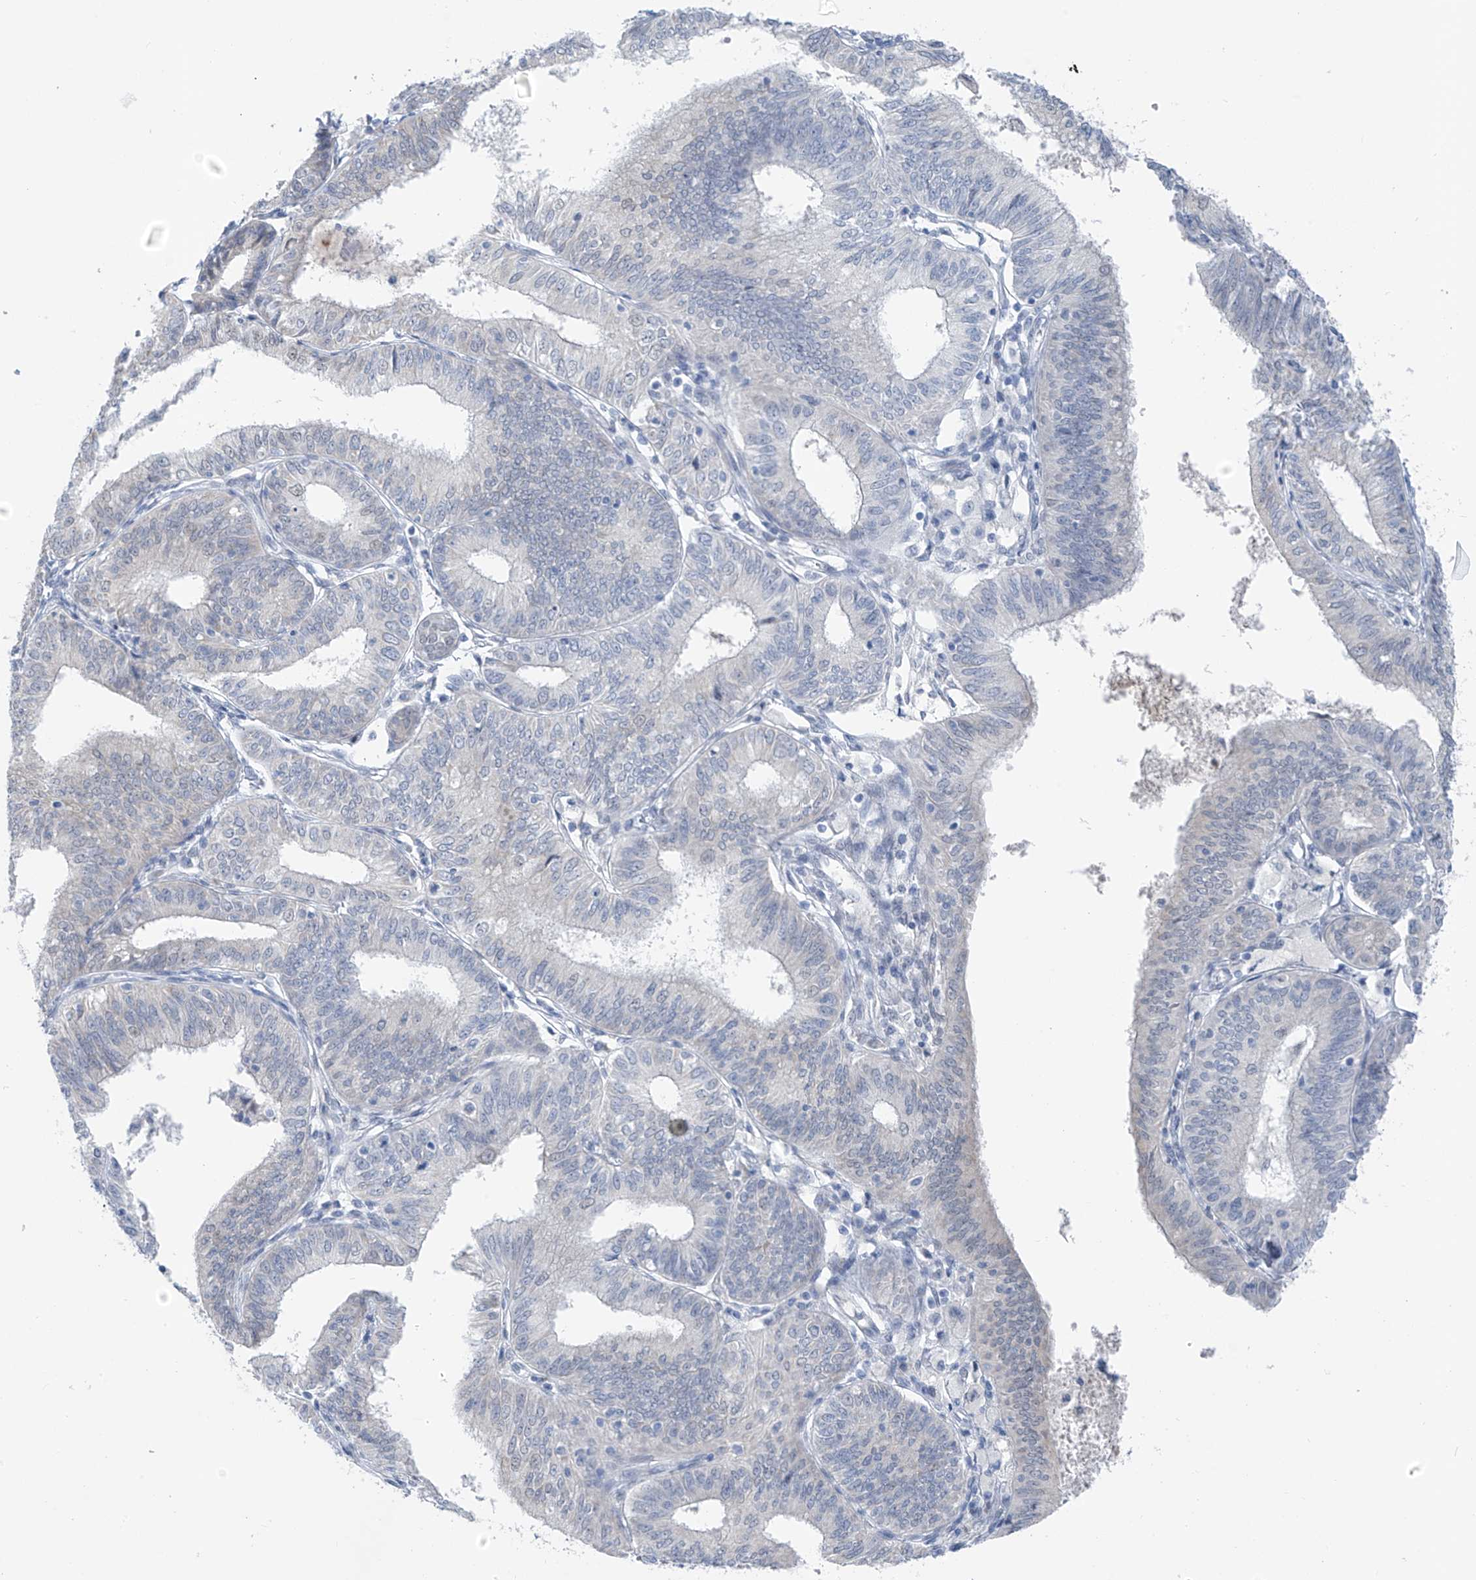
{"staining": {"intensity": "negative", "quantity": "none", "location": "none"}, "tissue": "endometrial cancer", "cell_type": "Tumor cells", "image_type": "cancer", "snomed": [{"axis": "morphology", "description": "Adenocarcinoma, NOS"}, {"axis": "topography", "description": "Endometrium"}], "caption": "Protein analysis of endometrial adenocarcinoma exhibits no significant positivity in tumor cells.", "gene": "CYP4V2", "patient": {"sex": "female", "age": 51}}